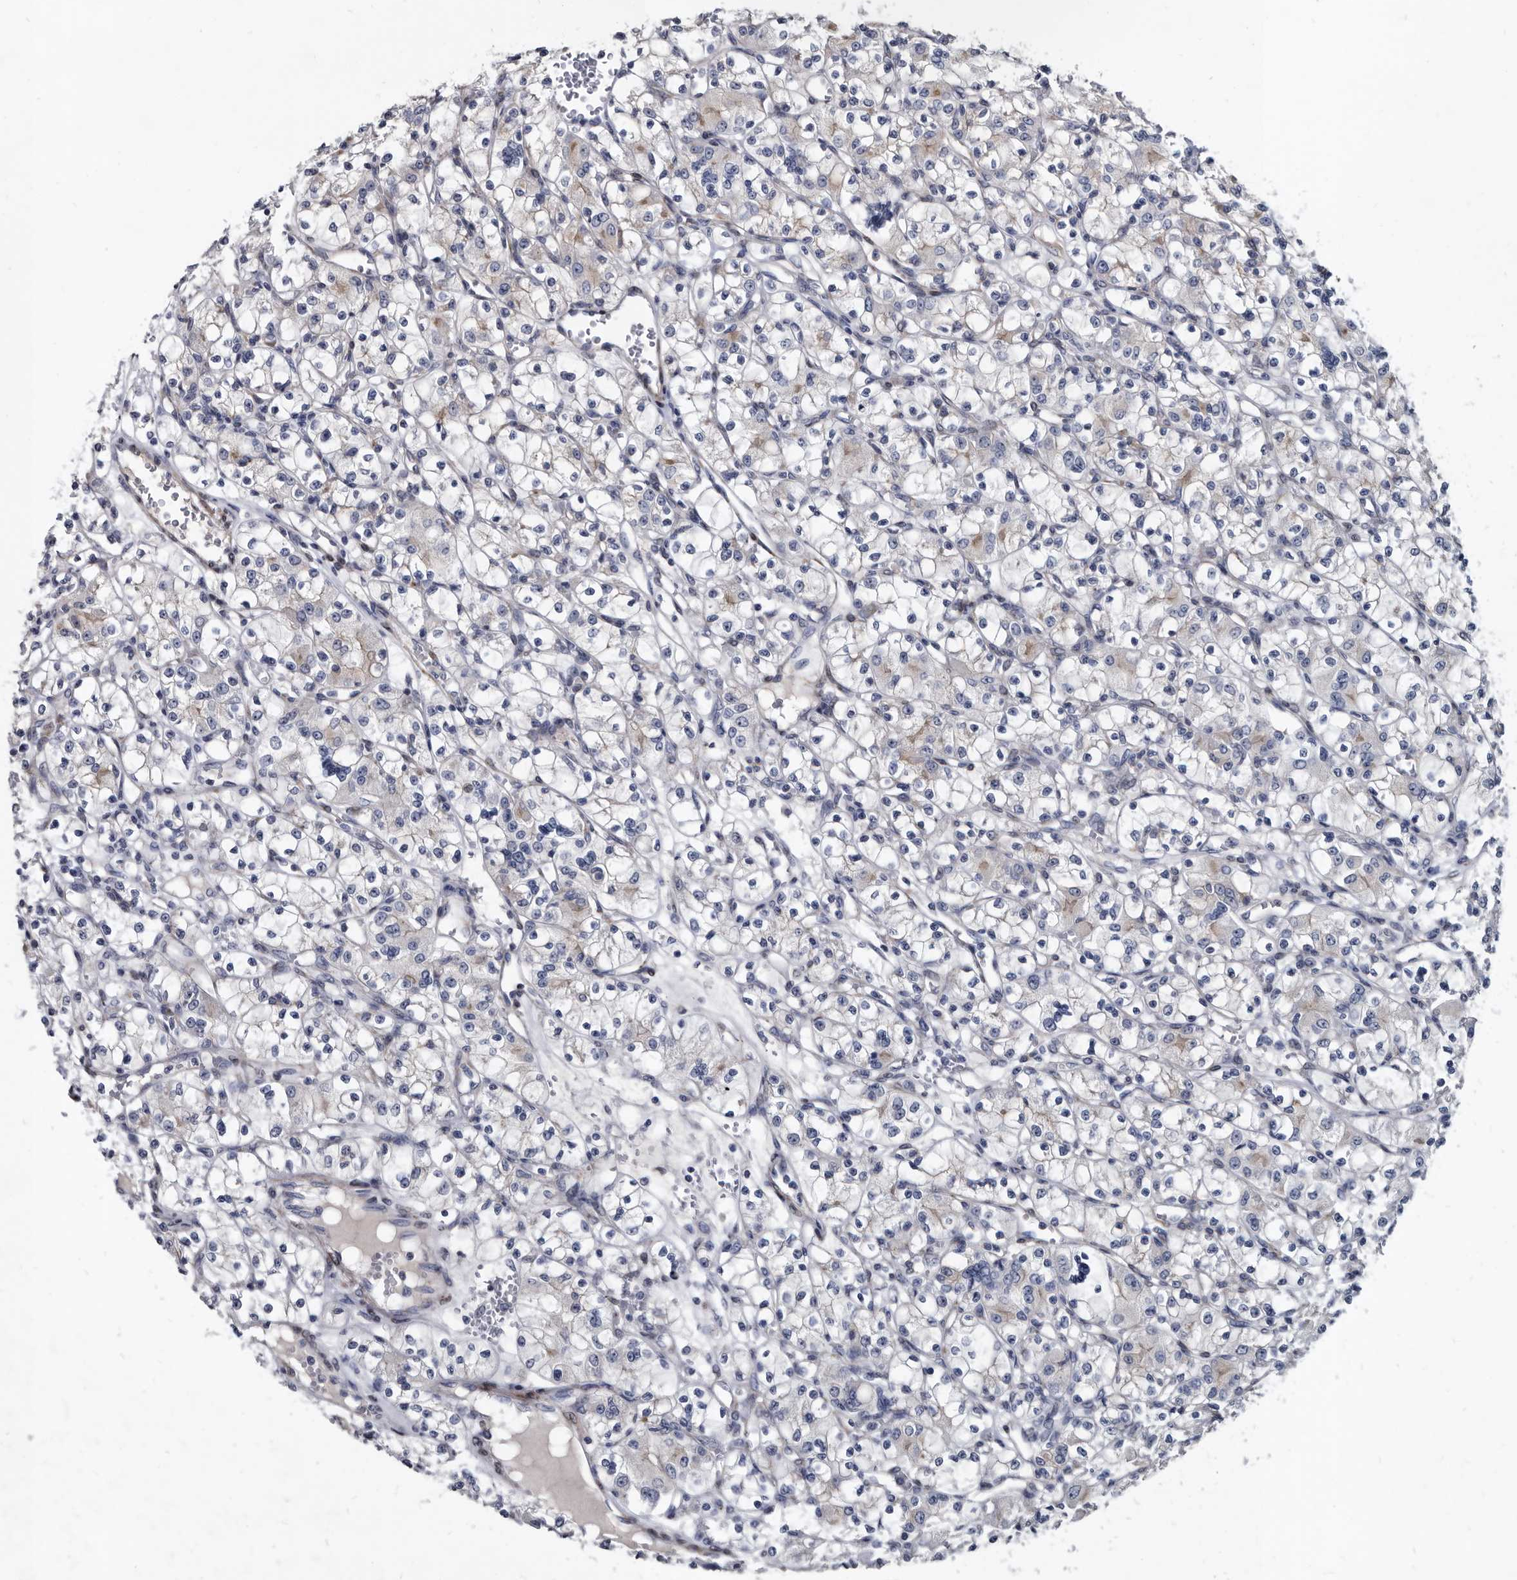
{"staining": {"intensity": "negative", "quantity": "none", "location": "none"}, "tissue": "renal cancer", "cell_type": "Tumor cells", "image_type": "cancer", "snomed": [{"axis": "morphology", "description": "Adenocarcinoma, NOS"}, {"axis": "topography", "description": "Kidney"}], "caption": "This image is of renal cancer stained with immunohistochemistry (IHC) to label a protein in brown with the nuclei are counter-stained blue. There is no staining in tumor cells. (IHC, brightfield microscopy, high magnification).", "gene": "PRSS8", "patient": {"sex": "female", "age": 59}}